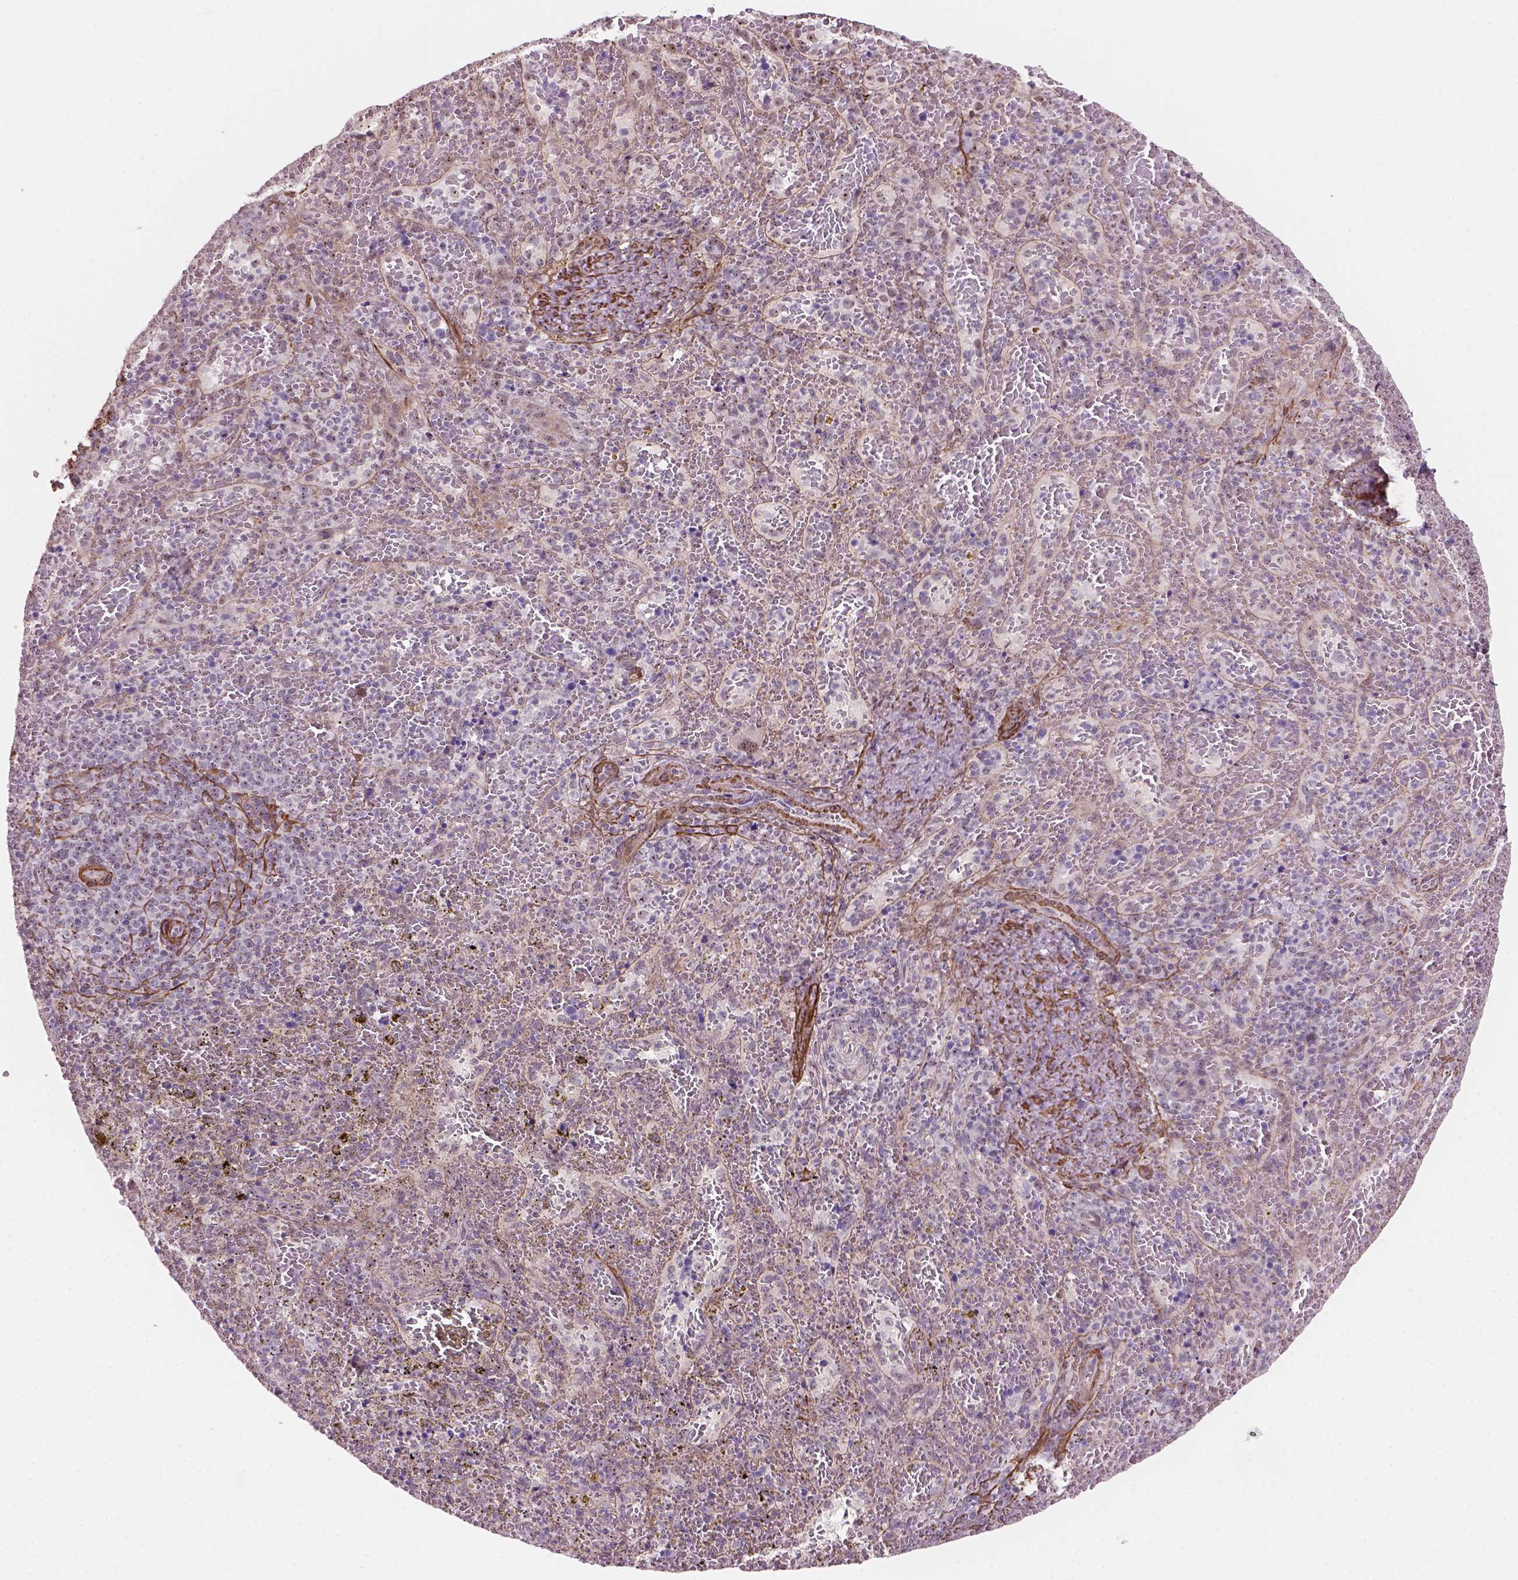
{"staining": {"intensity": "moderate", "quantity": "<25%", "location": "nuclear"}, "tissue": "spleen", "cell_type": "Cells in red pulp", "image_type": "normal", "snomed": [{"axis": "morphology", "description": "Normal tissue, NOS"}, {"axis": "topography", "description": "Spleen"}], "caption": "IHC photomicrograph of unremarkable spleen: spleen stained using IHC demonstrates low levels of moderate protein expression localized specifically in the nuclear of cells in red pulp, appearing as a nuclear brown color.", "gene": "RRS1", "patient": {"sex": "female", "age": 50}}